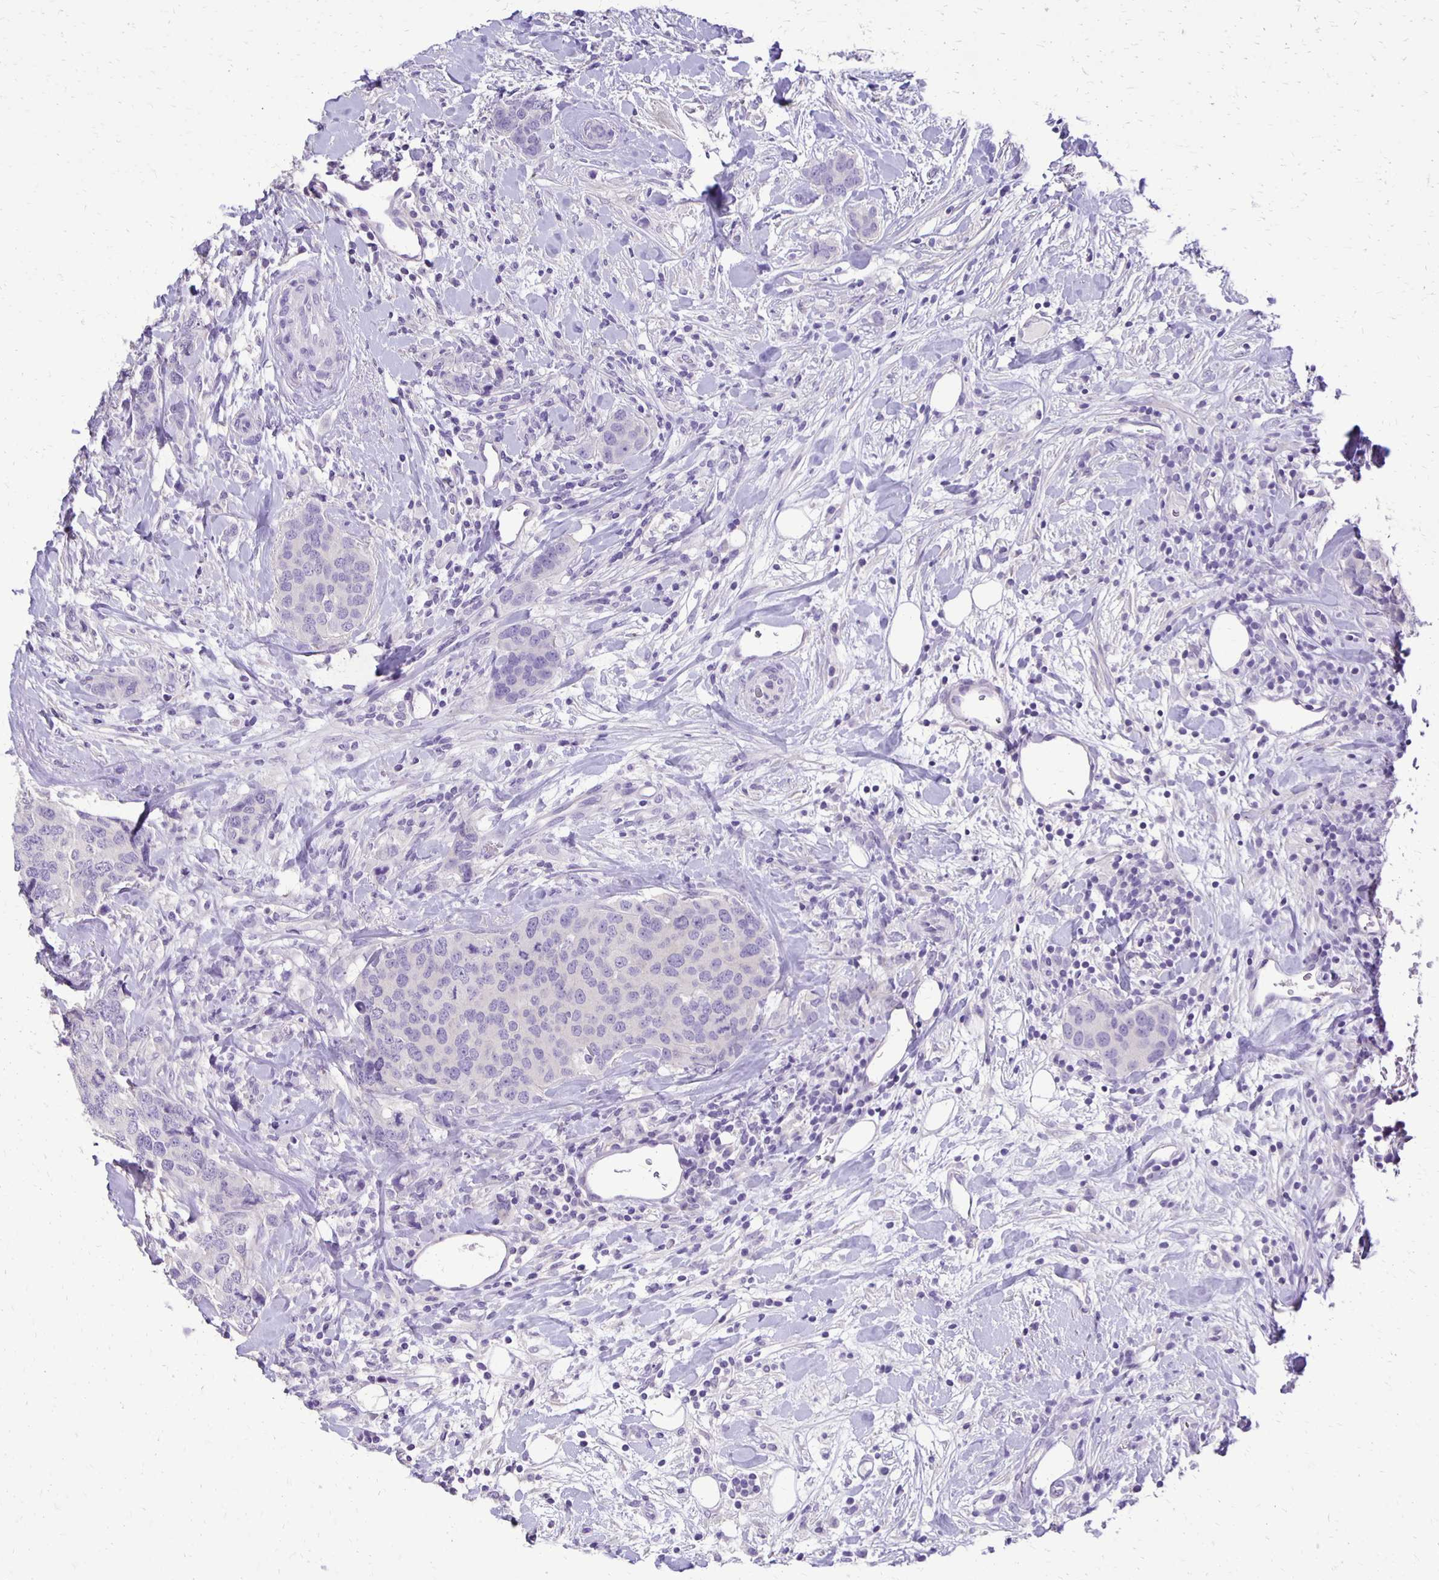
{"staining": {"intensity": "negative", "quantity": "none", "location": "none"}, "tissue": "breast cancer", "cell_type": "Tumor cells", "image_type": "cancer", "snomed": [{"axis": "morphology", "description": "Lobular carcinoma"}, {"axis": "topography", "description": "Breast"}], "caption": "The photomicrograph demonstrates no significant expression in tumor cells of breast cancer (lobular carcinoma).", "gene": "ANKRD45", "patient": {"sex": "female", "age": 59}}